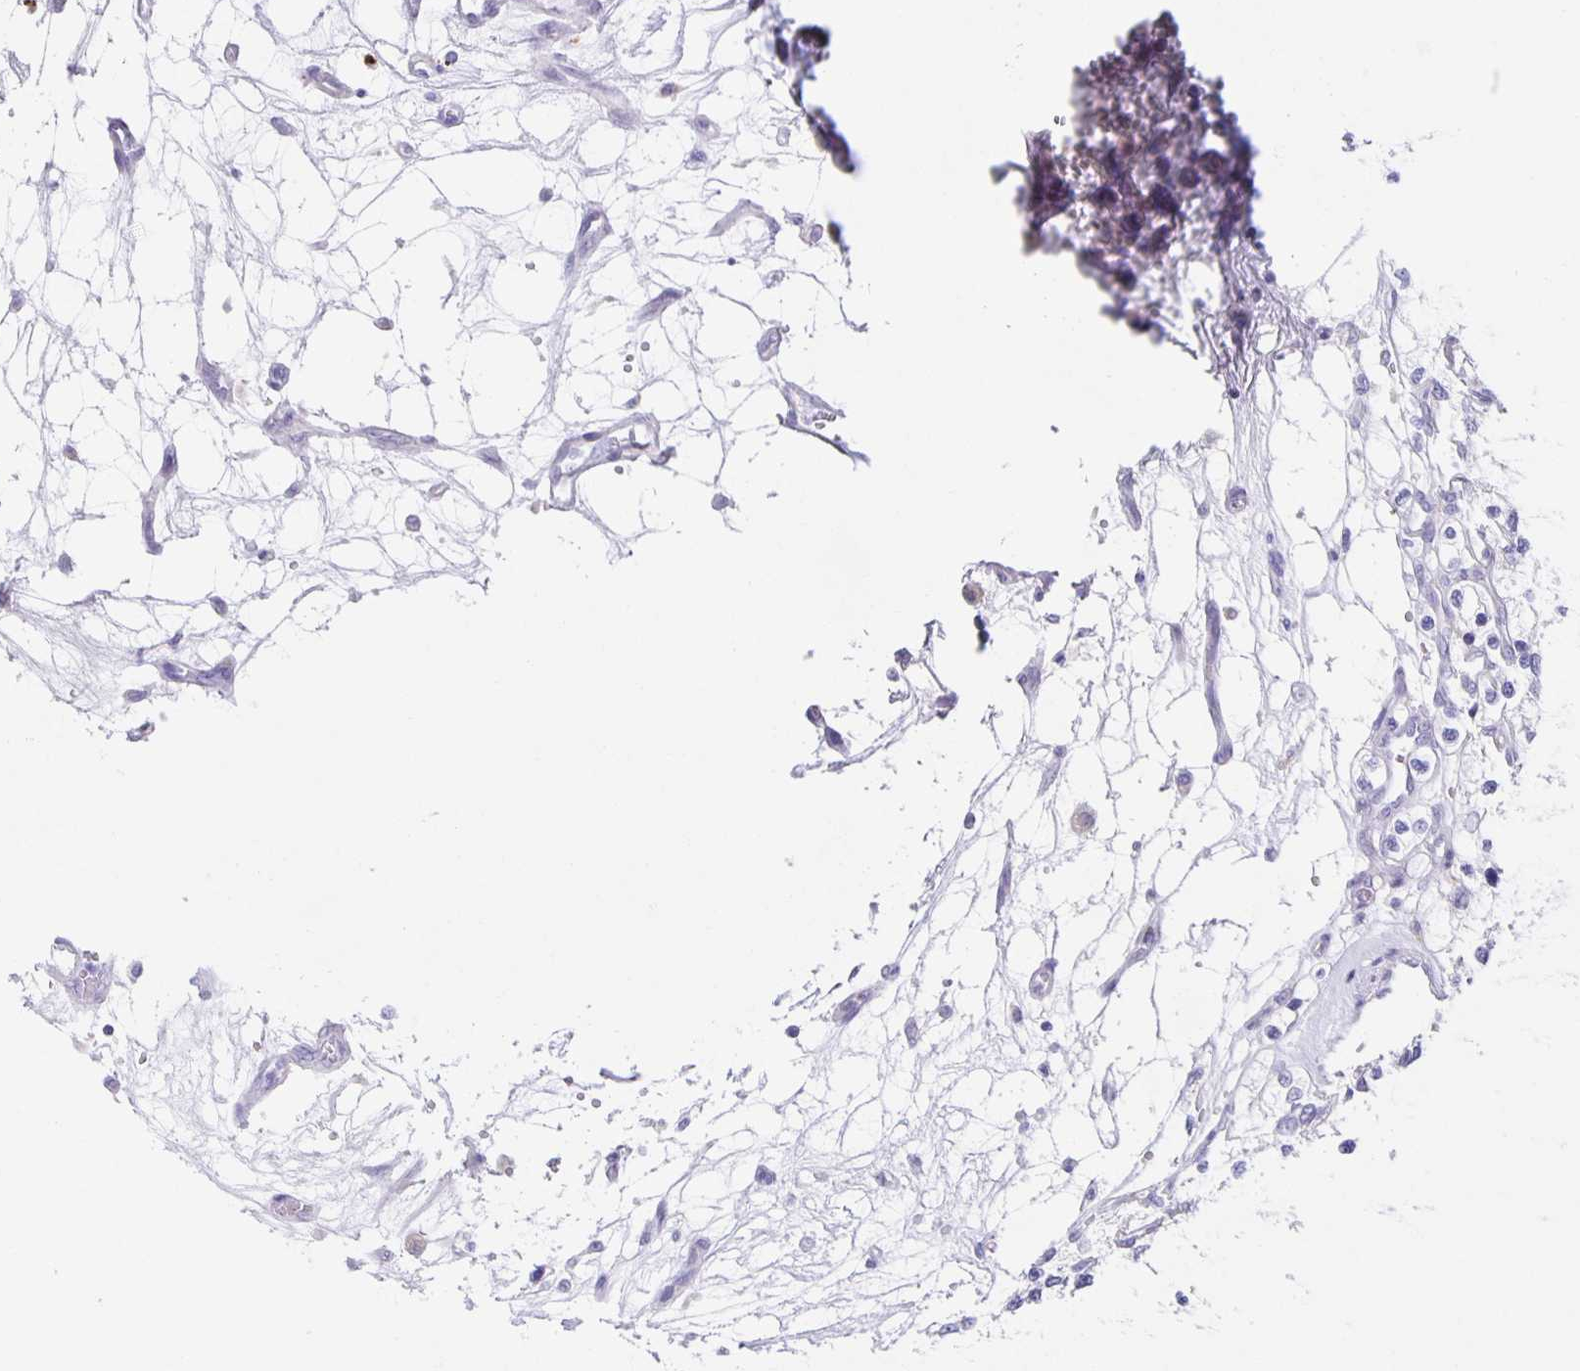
{"staining": {"intensity": "negative", "quantity": "none", "location": "none"}, "tissue": "renal cancer", "cell_type": "Tumor cells", "image_type": "cancer", "snomed": [{"axis": "morphology", "description": "Adenocarcinoma, NOS"}, {"axis": "topography", "description": "Kidney"}], "caption": "The photomicrograph displays no significant staining in tumor cells of adenocarcinoma (renal). (DAB (3,3'-diaminobenzidine) IHC with hematoxylin counter stain).", "gene": "LIPA", "patient": {"sex": "female", "age": 69}}